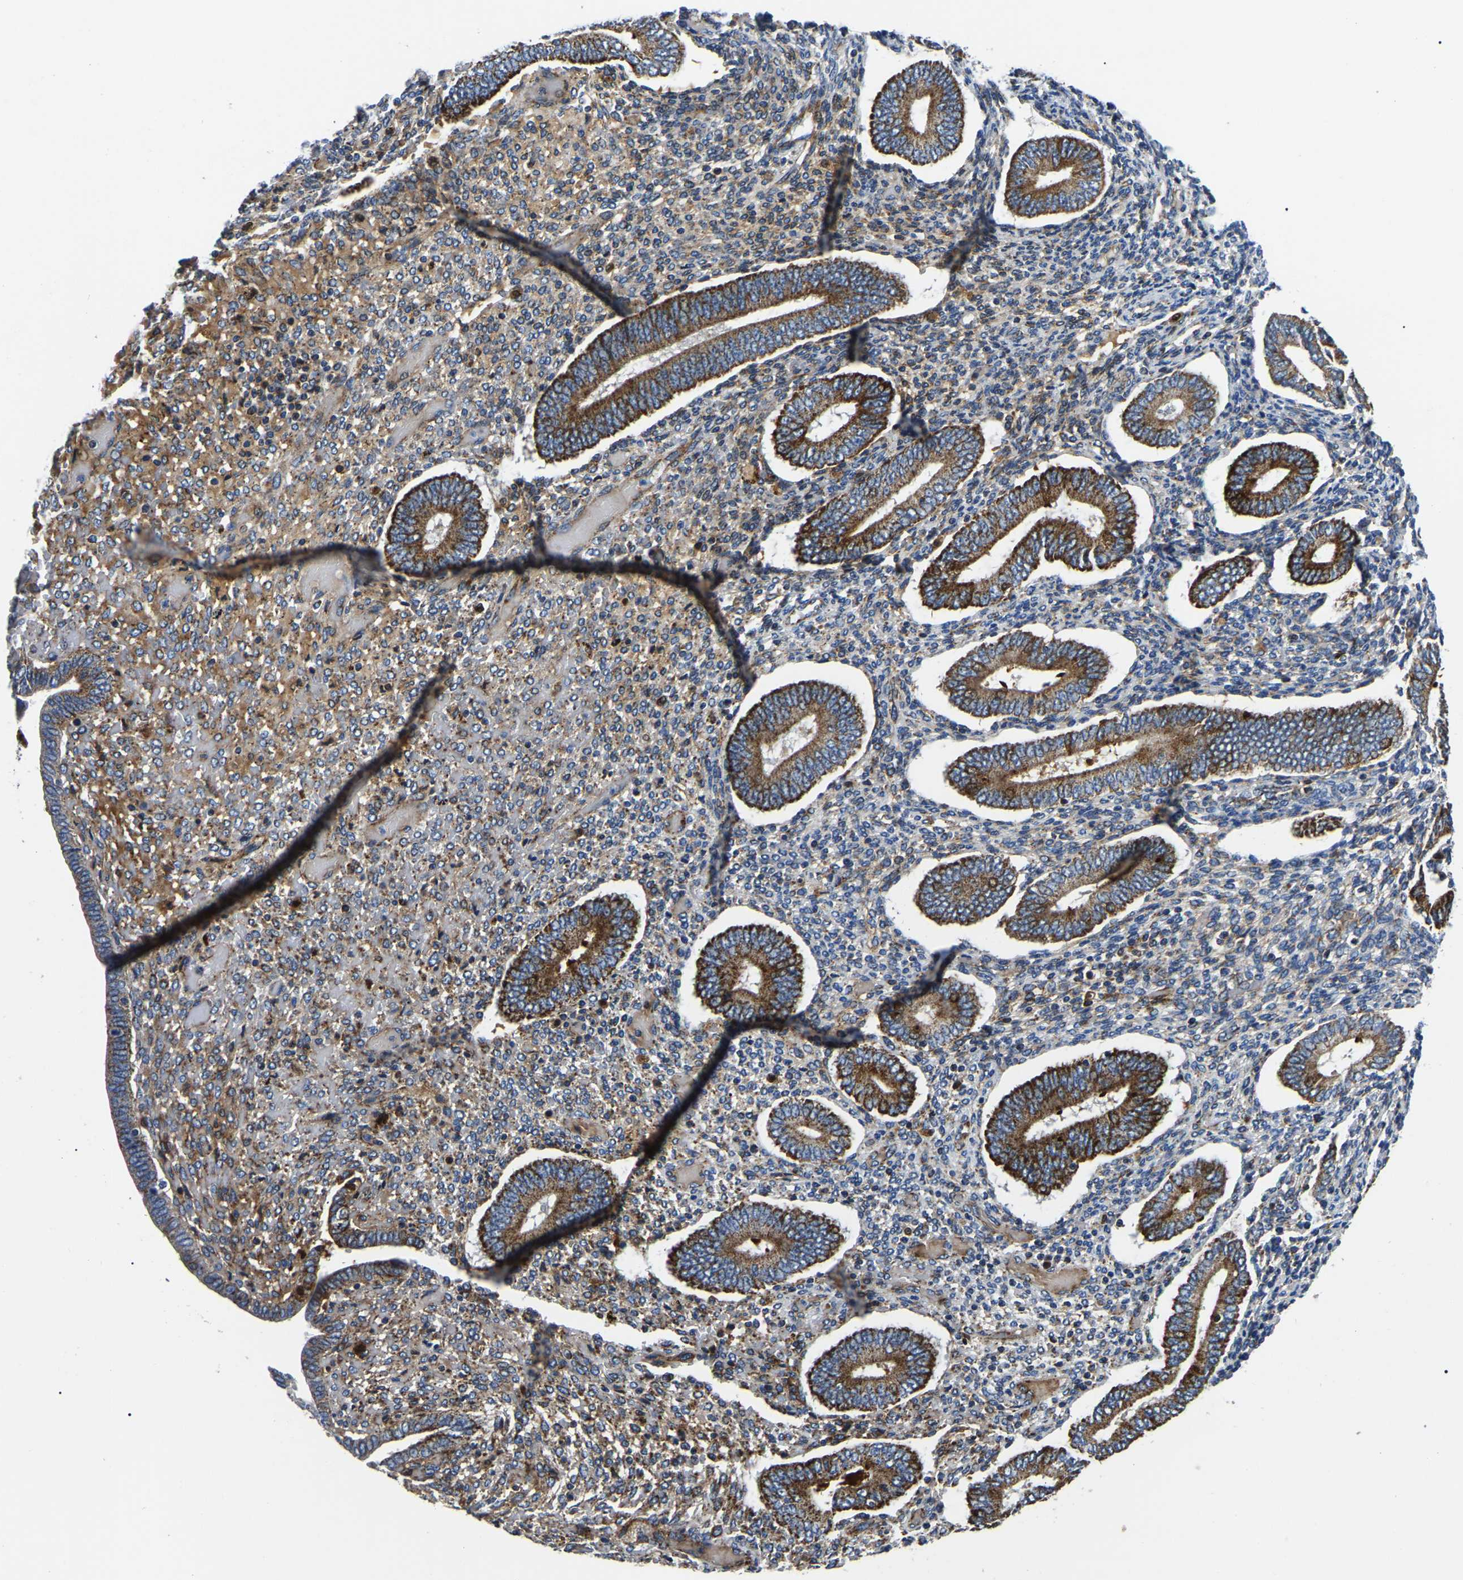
{"staining": {"intensity": "moderate", "quantity": "25%-75%", "location": "cytoplasmic/membranous"}, "tissue": "endometrium", "cell_type": "Cells in endometrial stroma", "image_type": "normal", "snomed": [{"axis": "morphology", "description": "Normal tissue, NOS"}, {"axis": "topography", "description": "Endometrium"}], "caption": "Immunohistochemistry photomicrograph of unremarkable endometrium stained for a protein (brown), which displays medium levels of moderate cytoplasmic/membranous expression in approximately 25%-75% of cells in endometrial stroma.", "gene": "PPM1E", "patient": {"sex": "female", "age": 42}}